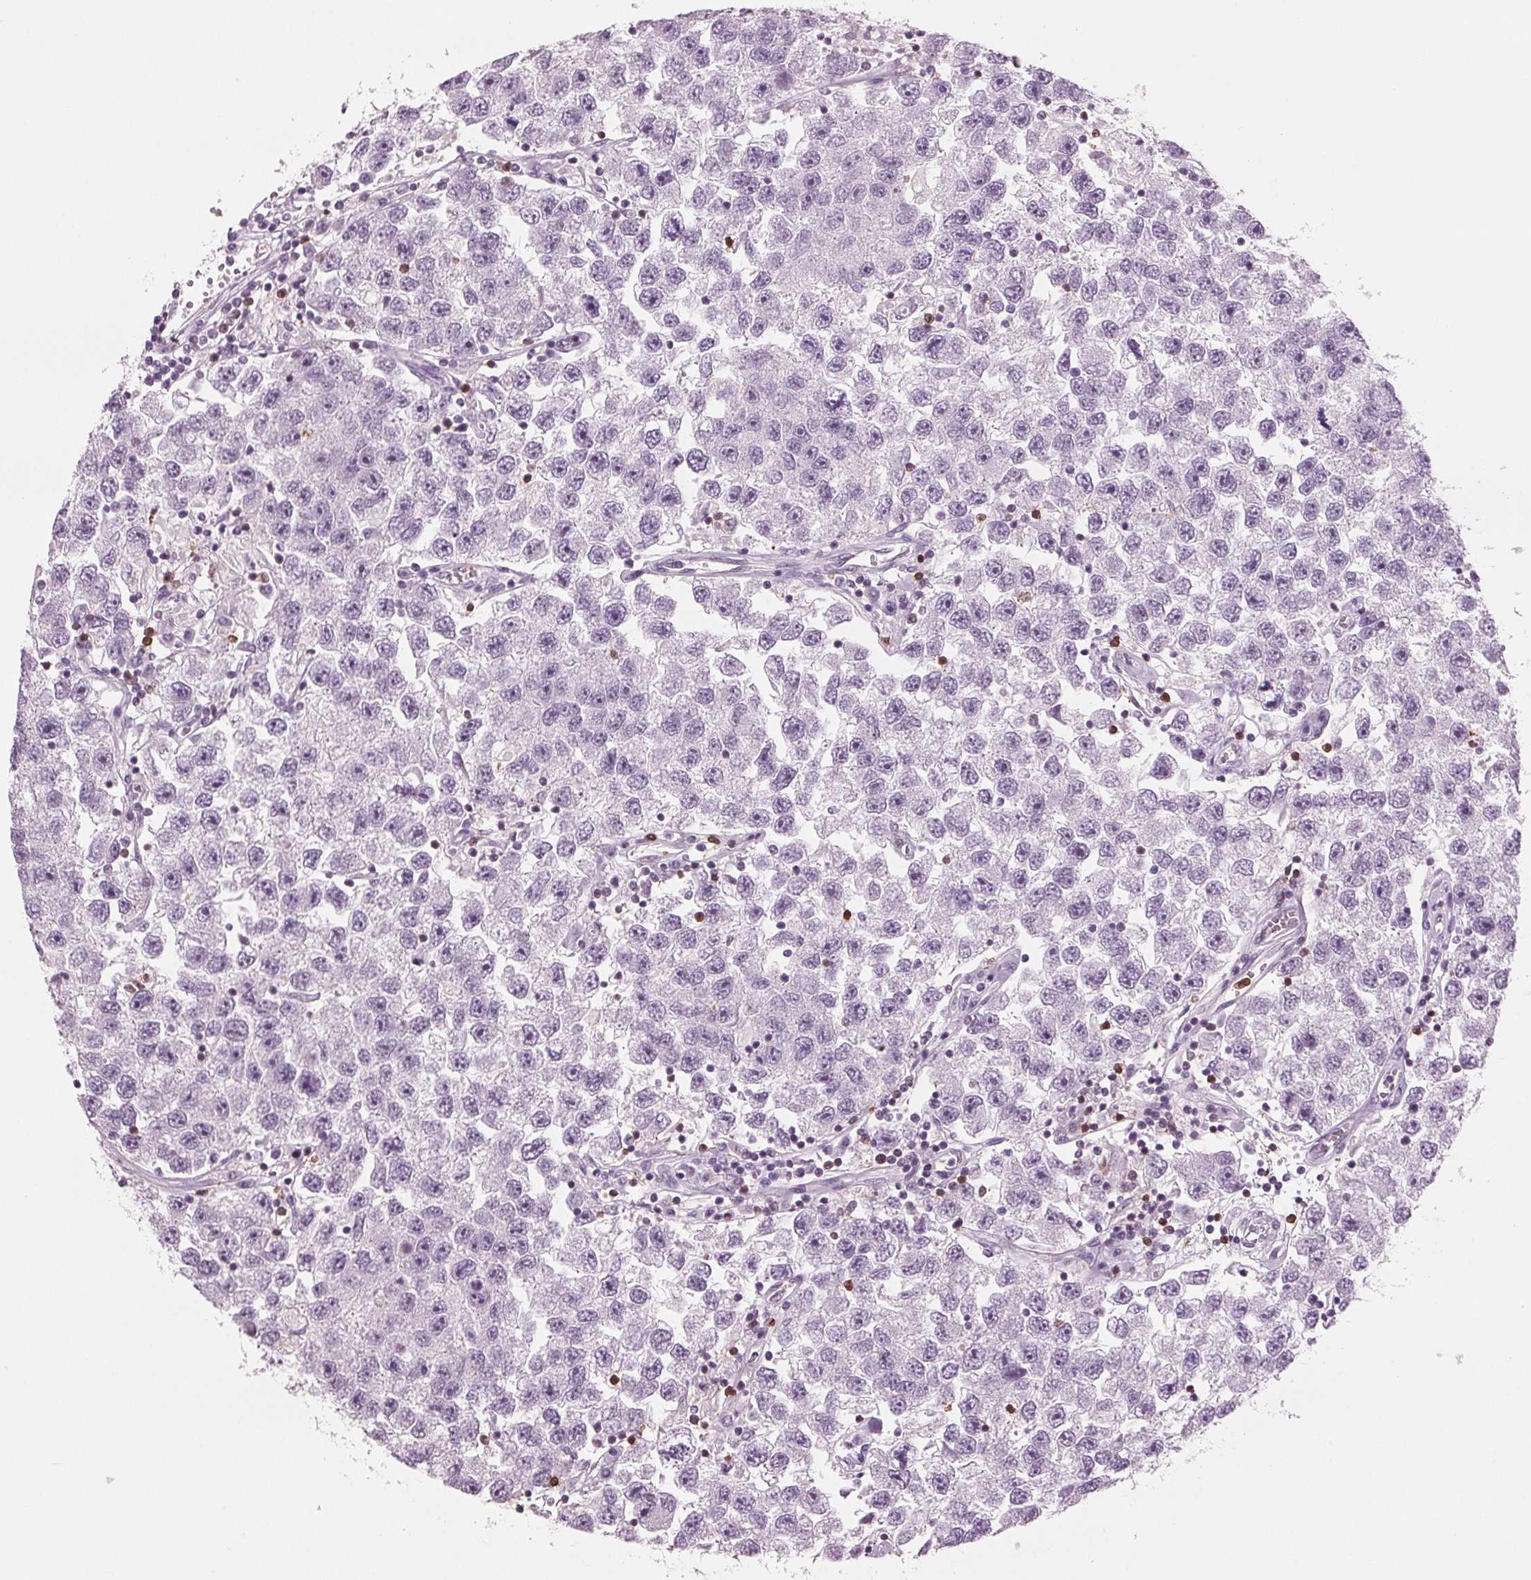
{"staining": {"intensity": "negative", "quantity": "none", "location": "none"}, "tissue": "testis cancer", "cell_type": "Tumor cells", "image_type": "cancer", "snomed": [{"axis": "morphology", "description": "Seminoma, NOS"}, {"axis": "topography", "description": "Testis"}], "caption": "A photomicrograph of human seminoma (testis) is negative for staining in tumor cells.", "gene": "BTLA", "patient": {"sex": "male", "age": 26}}